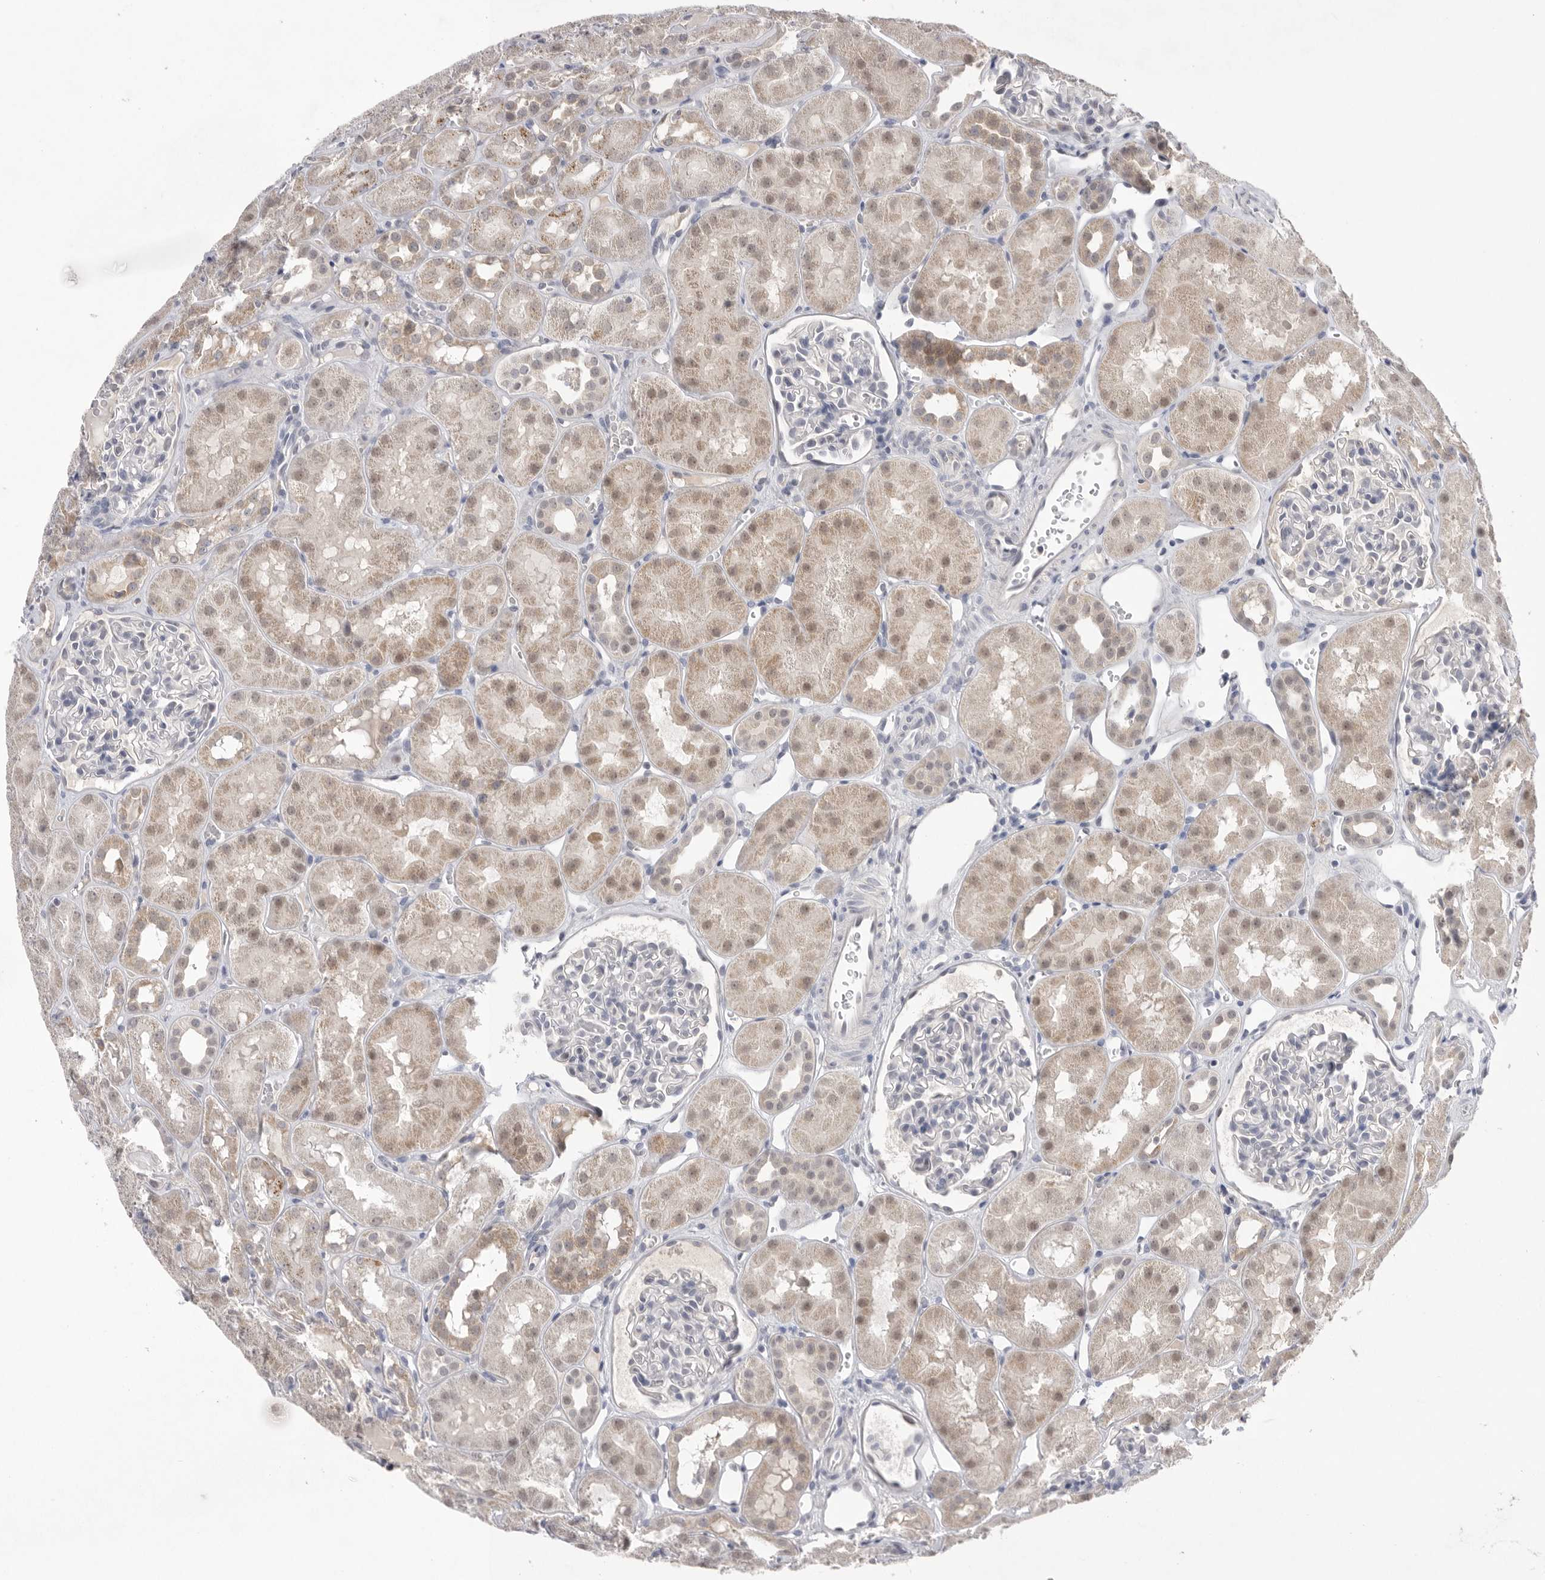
{"staining": {"intensity": "negative", "quantity": "none", "location": "none"}, "tissue": "kidney", "cell_type": "Cells in glomeruli", "image_type": "normal", "snomed": [{"axis": "morphology", "description": "Normal tissue, NOS"}, {"axis": "topography", "description": "Kidney"}], "caption": "IHC micrograph of benign kidney: kidney stained with DAB (3,3'-diaminobenzidine) demonstrates no significant protein staining in cells in glomeruli. The staining was performed using DAB (3,3'-diaminobenzidine) to visualize the protein expression in brown, while the nuclei were stained in blue with hematoxylin (Magnification: 20x).", "gene": "HUS1", "patient": {"sex": "male", "age": 16}}